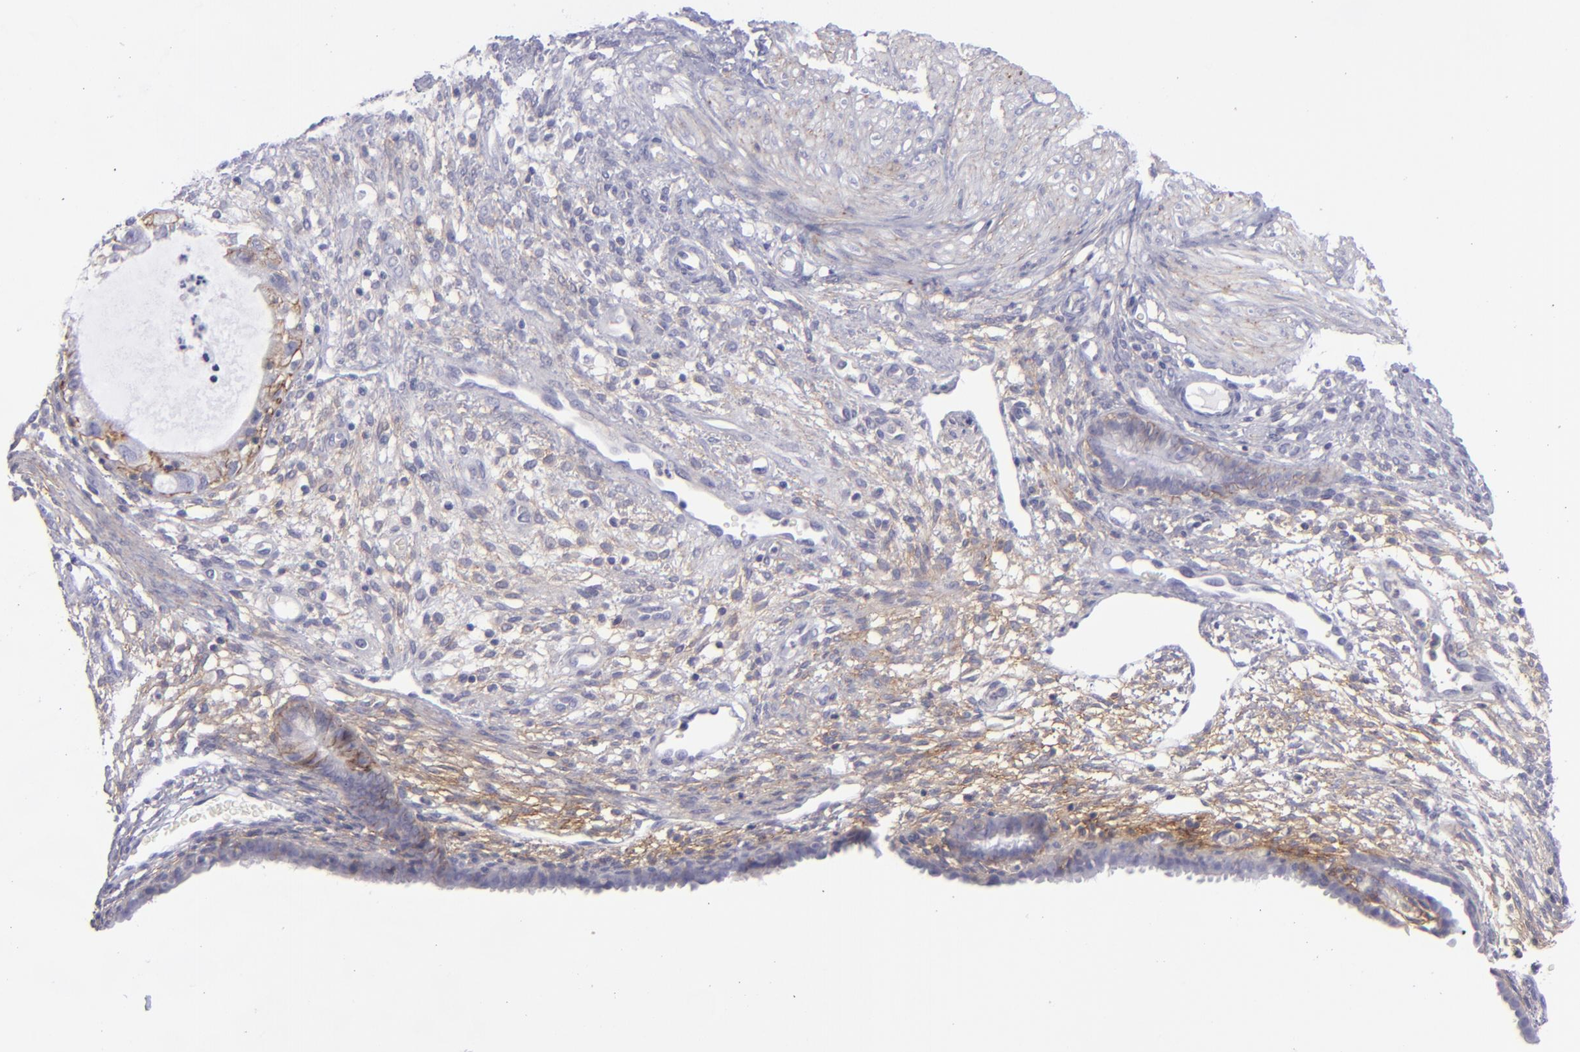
{"staining": {"intensity": "moderate", "quantity": "25%-75%", "location": "cytoplasmic/membranous"}, "tissue": "endometrium", "cell_type": "Cells in endometrial stroma", "image_type": "normal", "snomed": [{"axis": "morphology", "description": "Normal tissue, NOS"}, {"axis": "topography", "description": "Endometrium"}], "caption": "Protein staining of normal endometrium displays moderate cytoplasmic/membranous positivity in about 25%-75% of cells in endometrial stroma.", "gene": "BSG", "patient": {"sex": "female", "age": 72}}